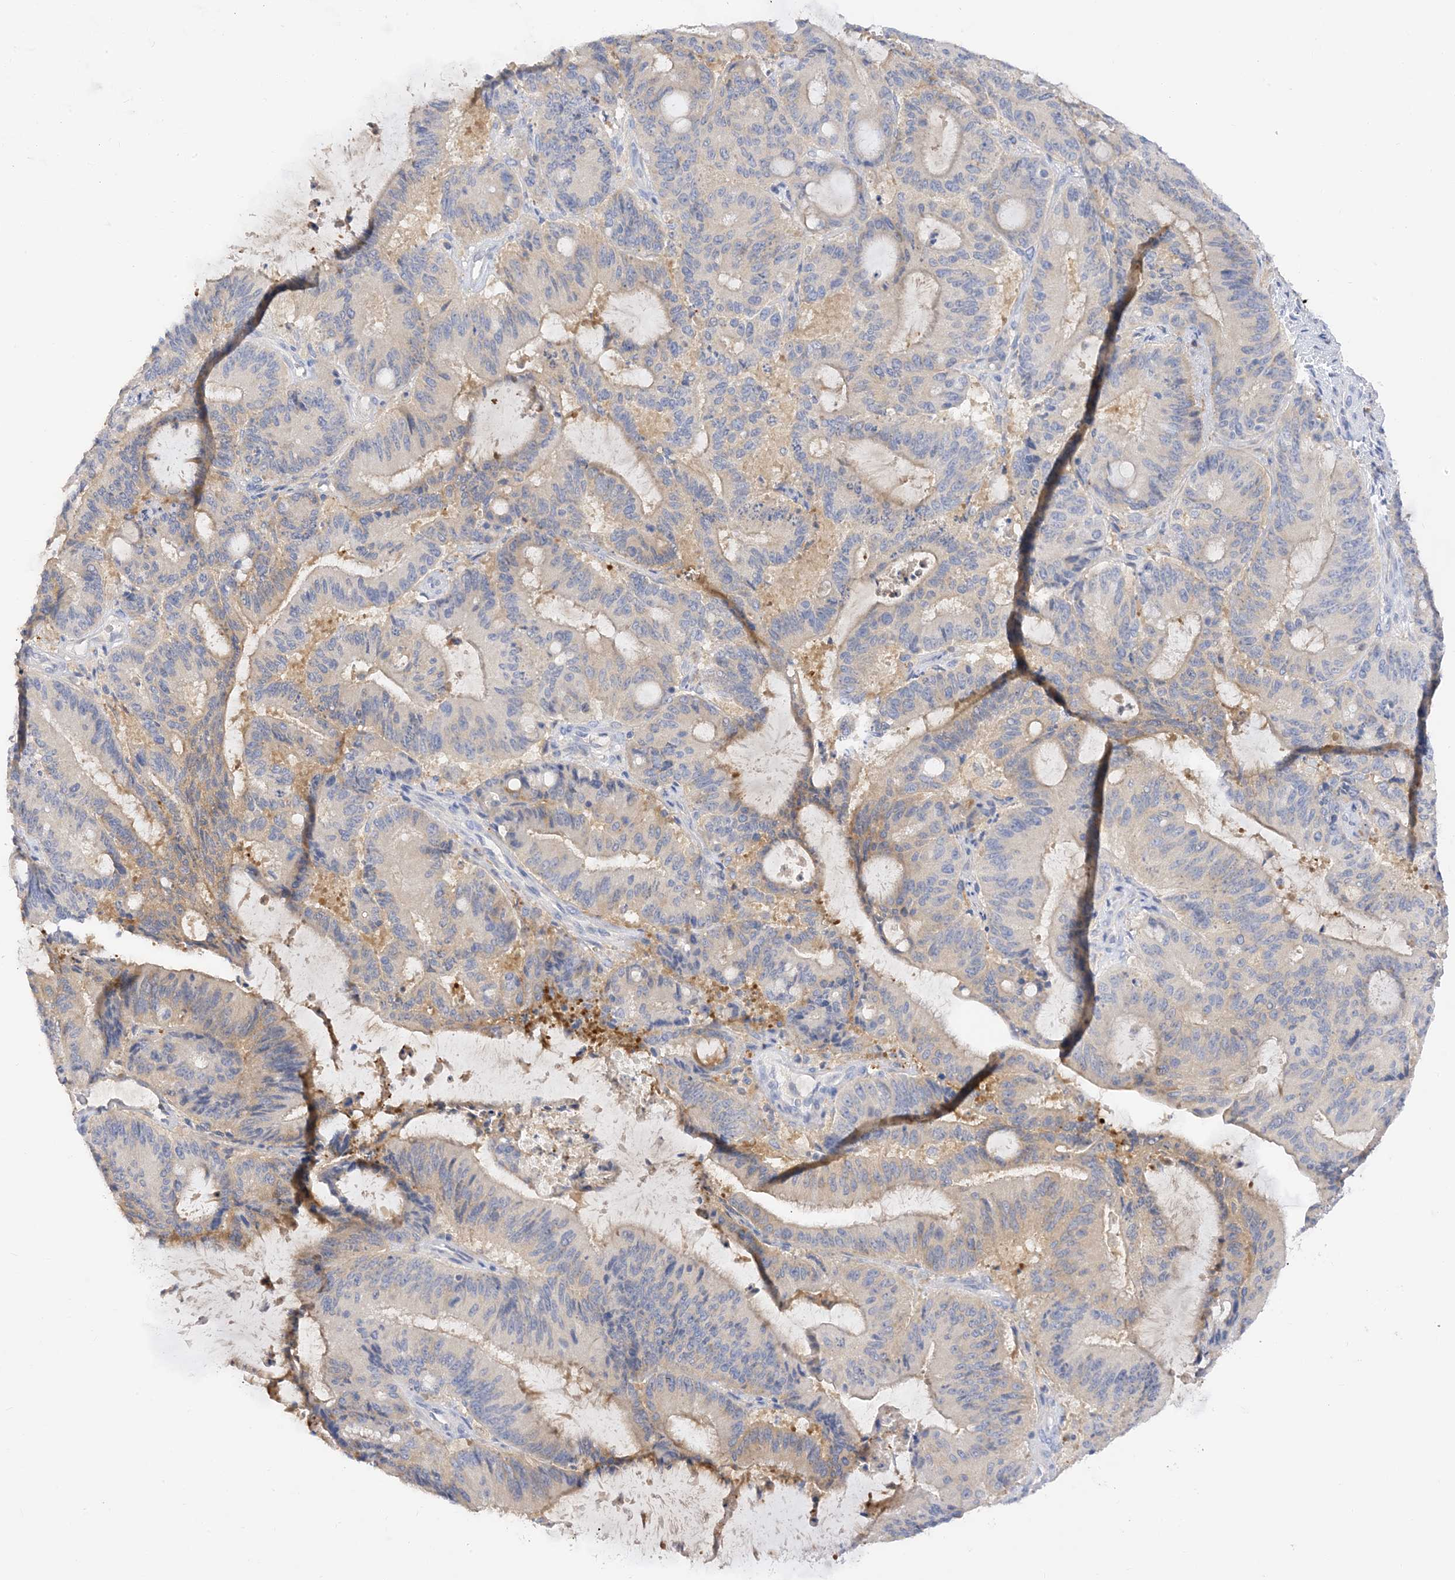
{"staining": {"intensity": "weak", "quantity": "<25%", "location": "cytoplasmic/membranous"}, "tissue": "liver cancer", "cell_type": "Tumor cells", "image_type": "cancer", "snomed": [{"axis": "morphology", "description": "Normal tissue, NOS"}, {"axis": "morphology", "description": "Cholangiocarcinoma"}, {"axis": "topography", "description": "Liver"}, {"axis": "topography", "description": "Peripheral nerve tissue"}], "caption": "A photomicrograph of human liver cancer (cholangiocarcinoma) is negative for staining in tumor cells. (DAB IHC visualized using brightfield microscopy, high magnification).", "gene": "ARV1", "patient": {"sex": "female", "age": 73}}